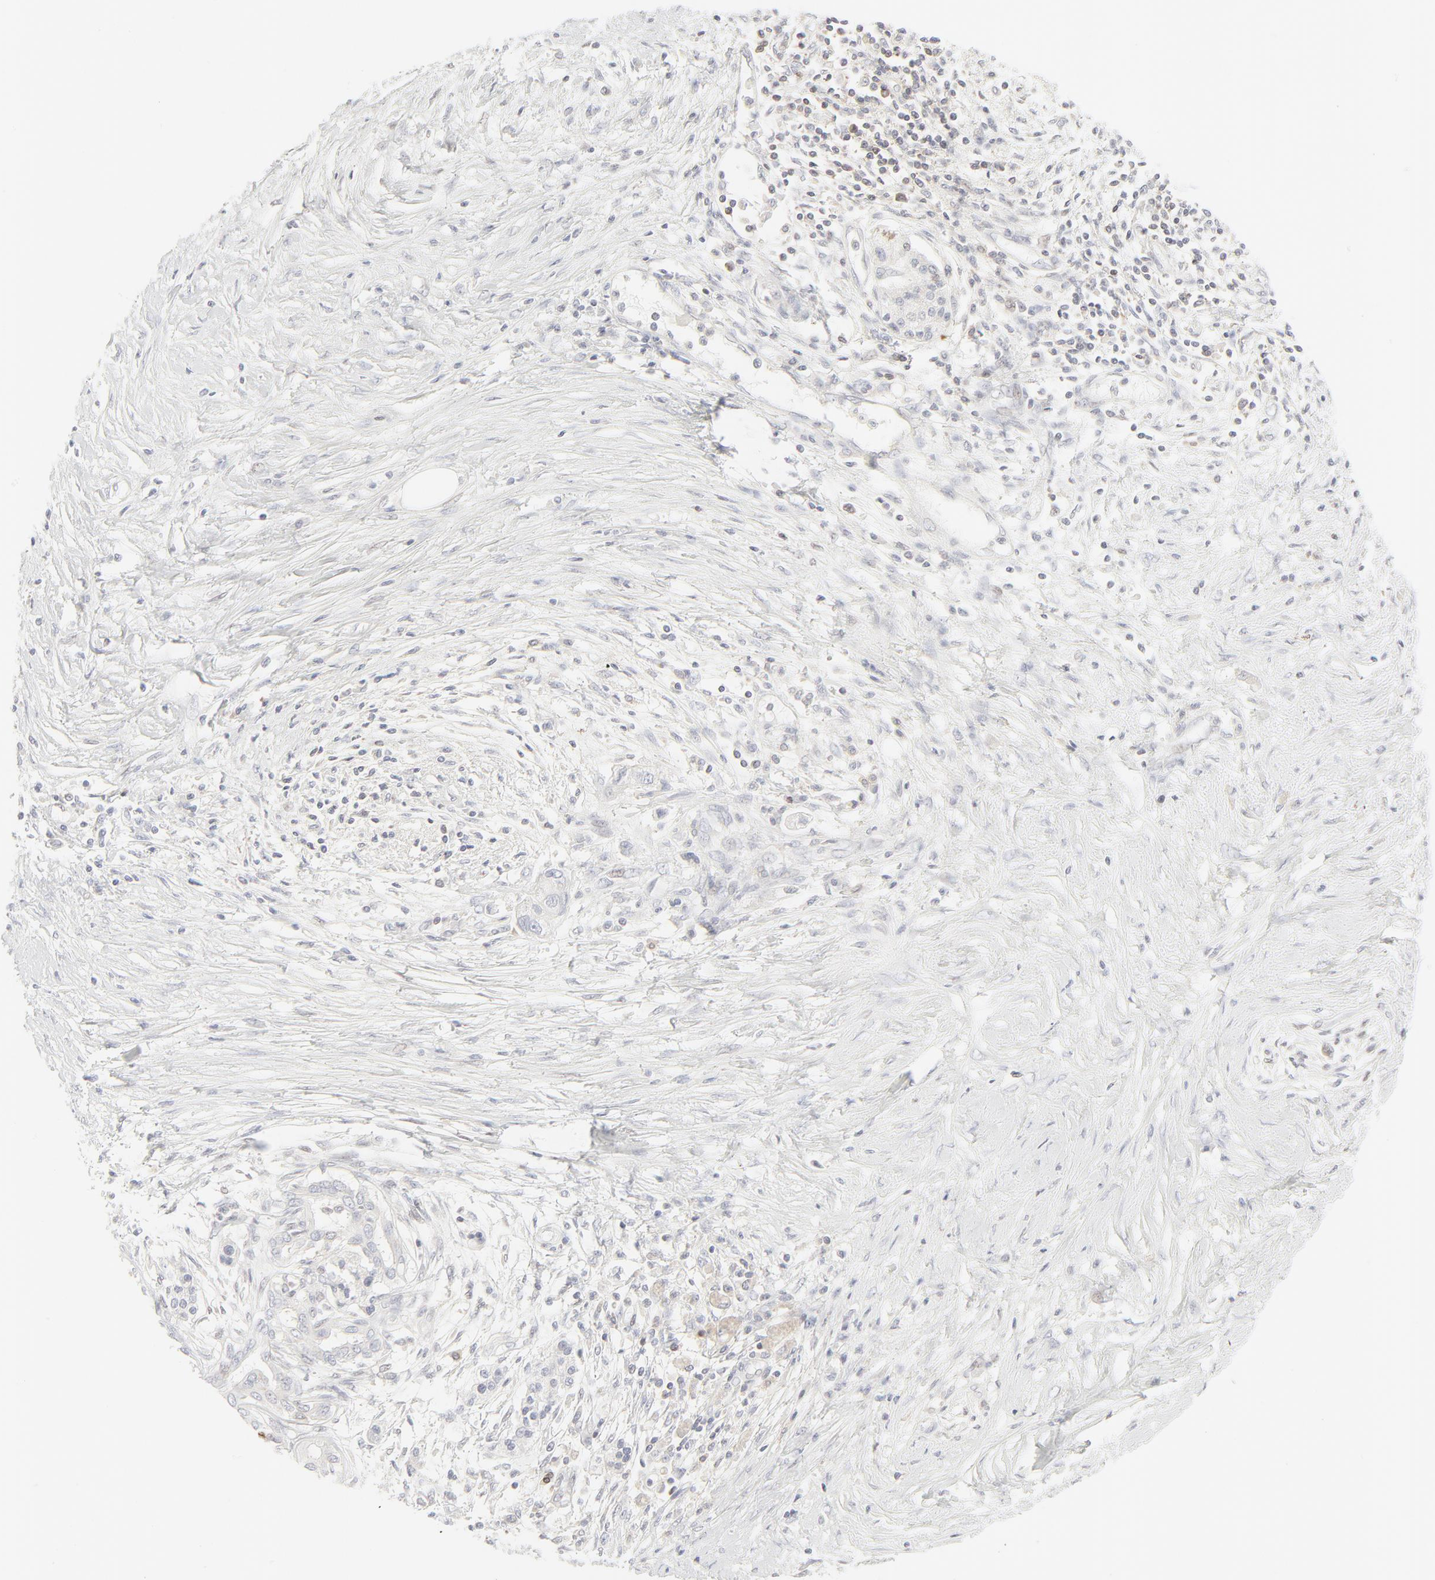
{"staining": {"intensity": "strong", "quantity": "25%-75%", "location": "cytoplasmic/membranous"}, "tissue": "pancreatic cancer", "cell_type": "Tumor cells", "image_type": "cancer", "snomed": [{"axis": "morphology", "description": "Adenocarcinoma, NOS"}, {"axis": "topography", "description": "Pancreas"}], "caption": "Pancreatic cancer was stained to show a protein in brown. There is high levels of strong cytoplasmic/membranous positivity in approximately 25%-75% of tumor cells.", "gene": "PRKCB", "patient": {"sex": "female", "age": 59}}